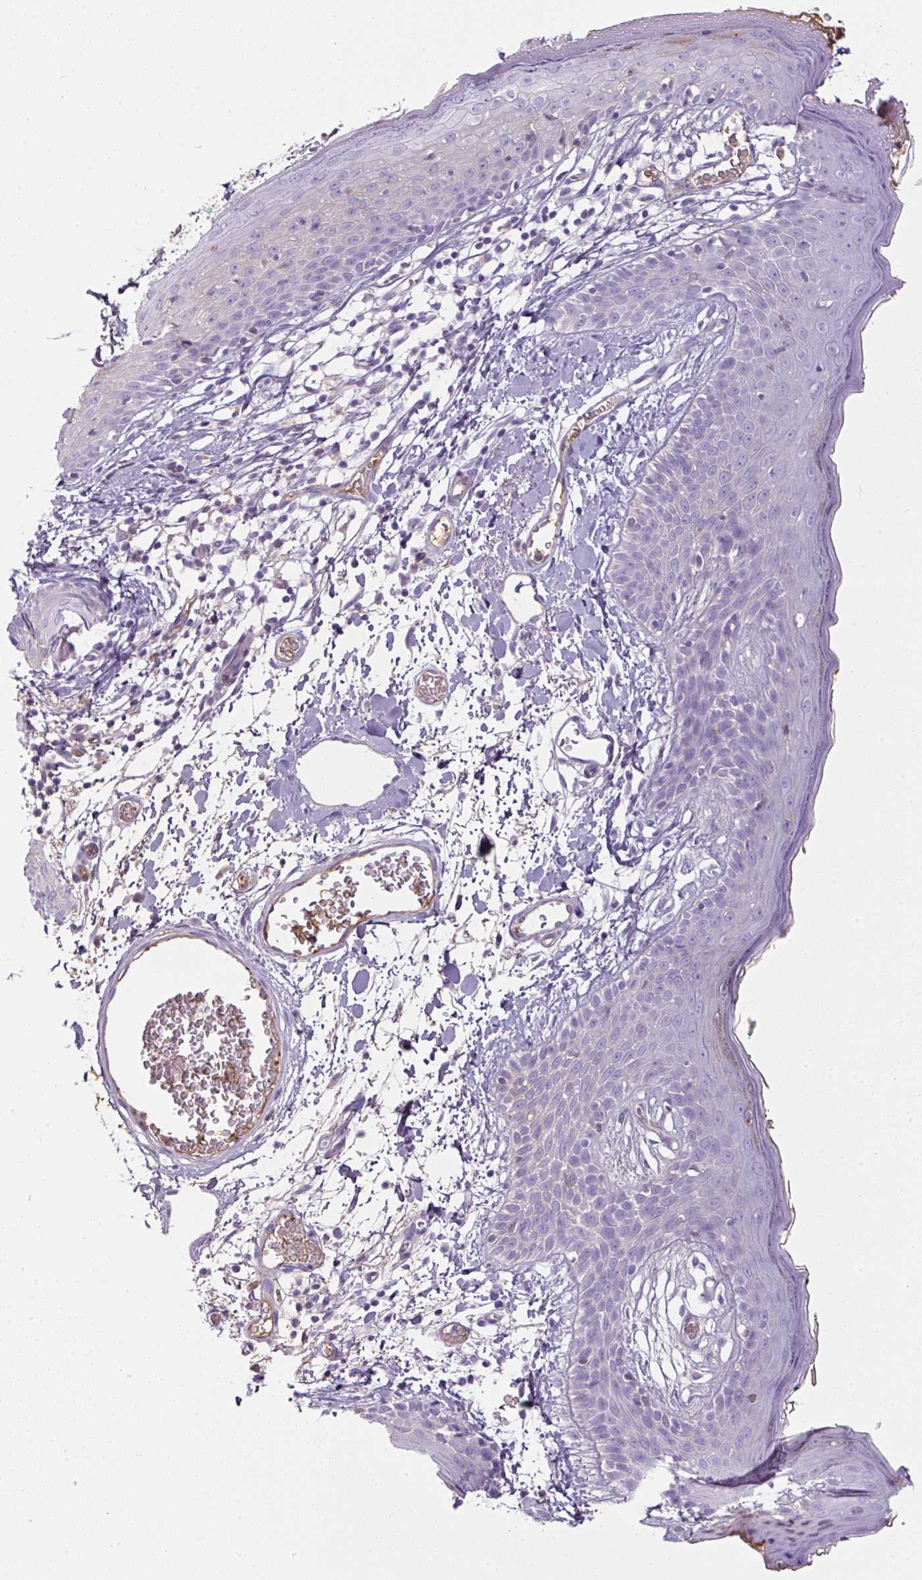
{"staining": {"intensity": "negative", "quantity": "none", "location": "none"}, "tissue": "skin", "cell_type": "Fibroblasts", "image_type": "normal", "snomed": [{"axis": "morphology", "description": "Normal tissue, NOS"}, {"axis": "topography", "description": "Skin"}], "caption": "Immunohistochemistry (IHC) photomicrograph of normal skin stained for a protein (brown), which demonstrates no positivity in fibroblasts.", "gene": "APOA1", "patient": {"sex": "male", "age": 79}}